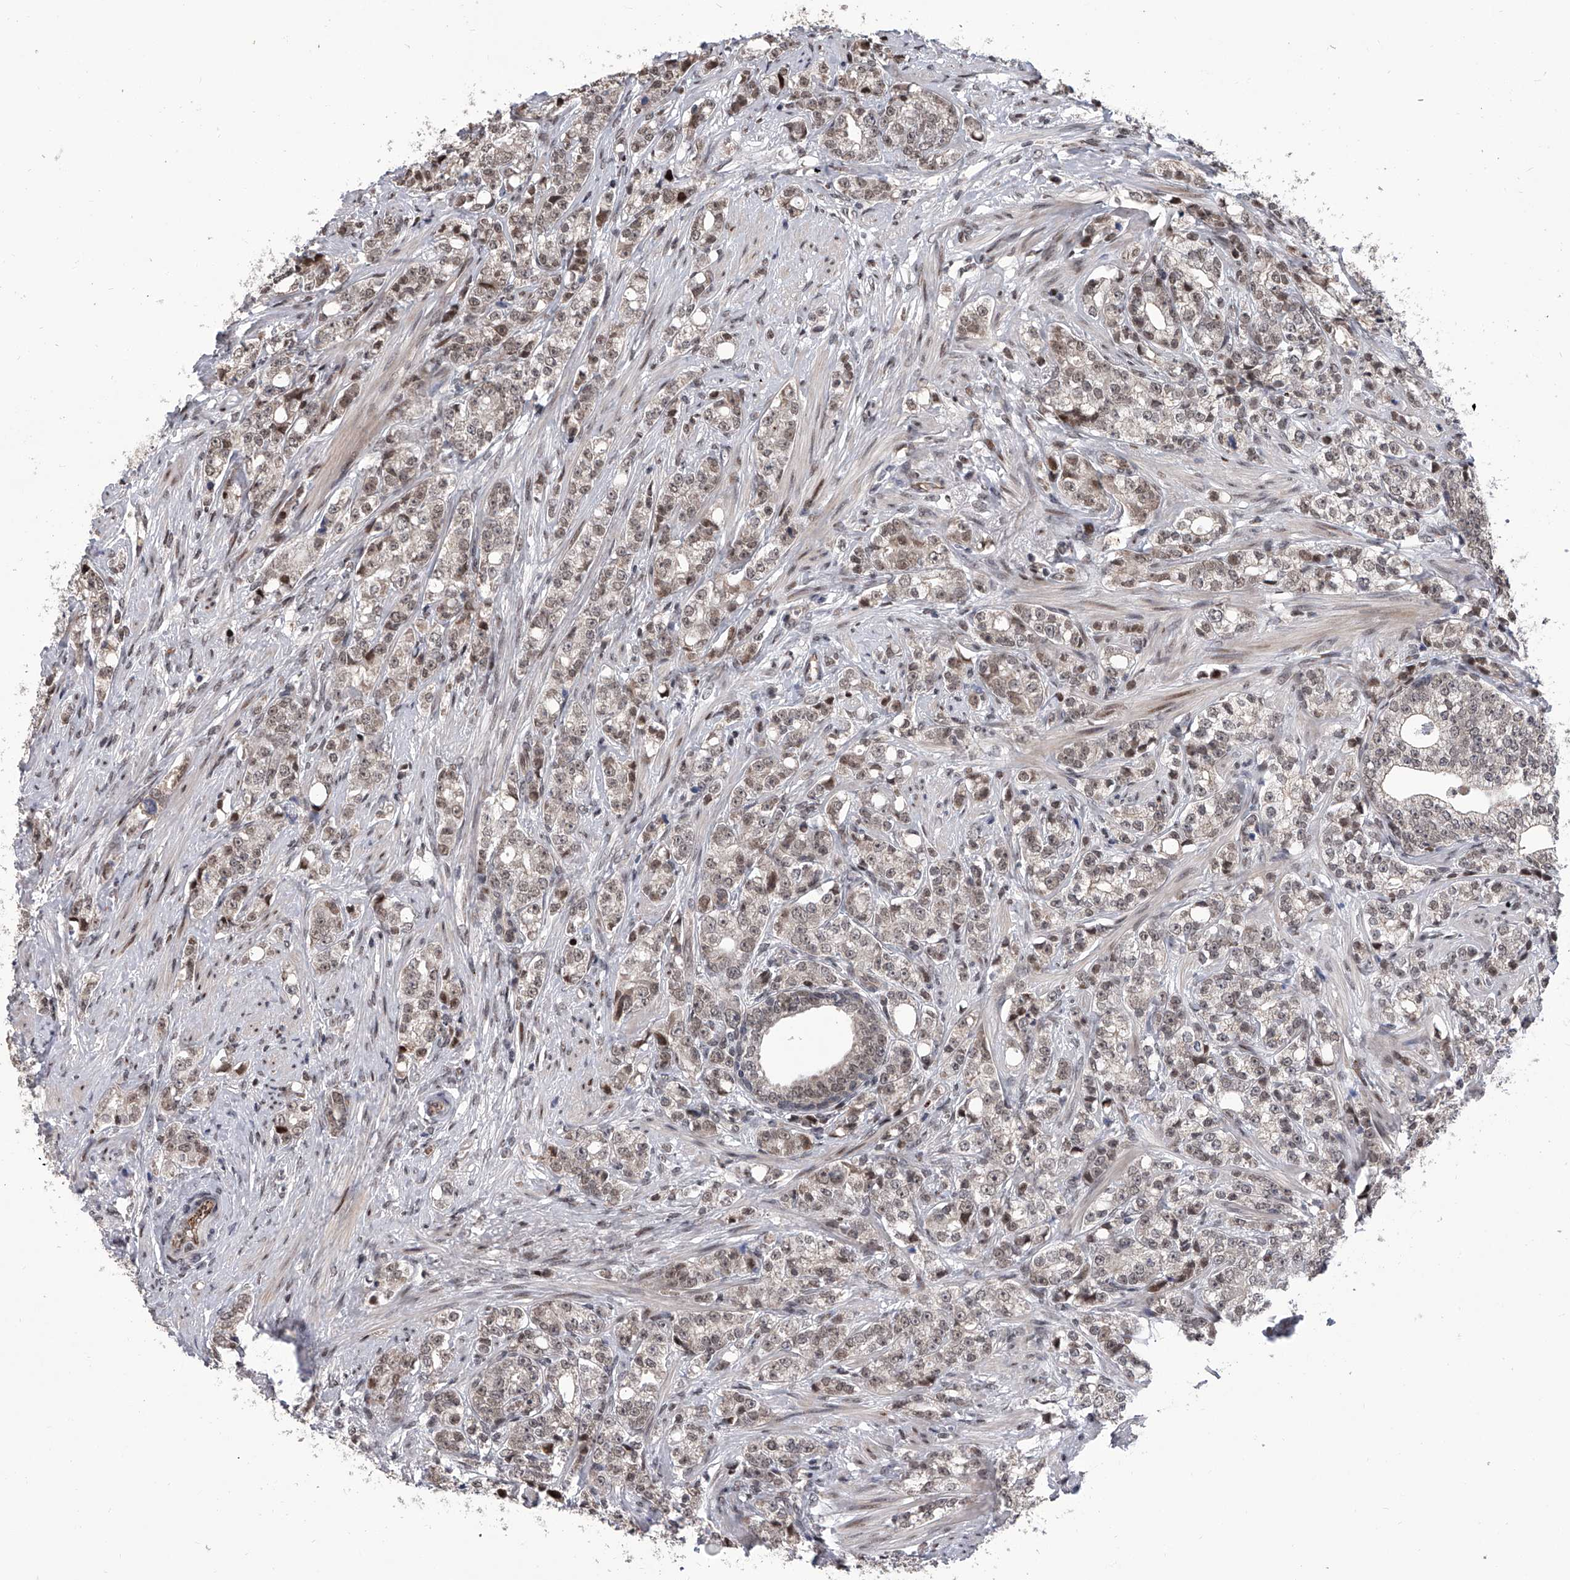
{"staining": {"intensity": "weak", "quantity": "25%-75%", "location": "nuclear"}, "tissue": "prostate cancer", "cell_type": "Tumor cells", "image_type": "cancer", "snomed": [{"axis": "morphology", "description": "Adenocarcinoma, High grade"}, {"axis": "topography", "description": "Prostate"}], "caption": "Protein staining by immunohistochemistry demonstrates weak nuclear positivity in approximately 25%-75% of tumor cells in adenocarcinoma (high-grade) (prostate). (DAB (3,3'-diaminobenzidine) IHC with brightfield microscopy, high magnification).", "gene": "ZNF426", "patient": {"sex": "male", "age": 69}}